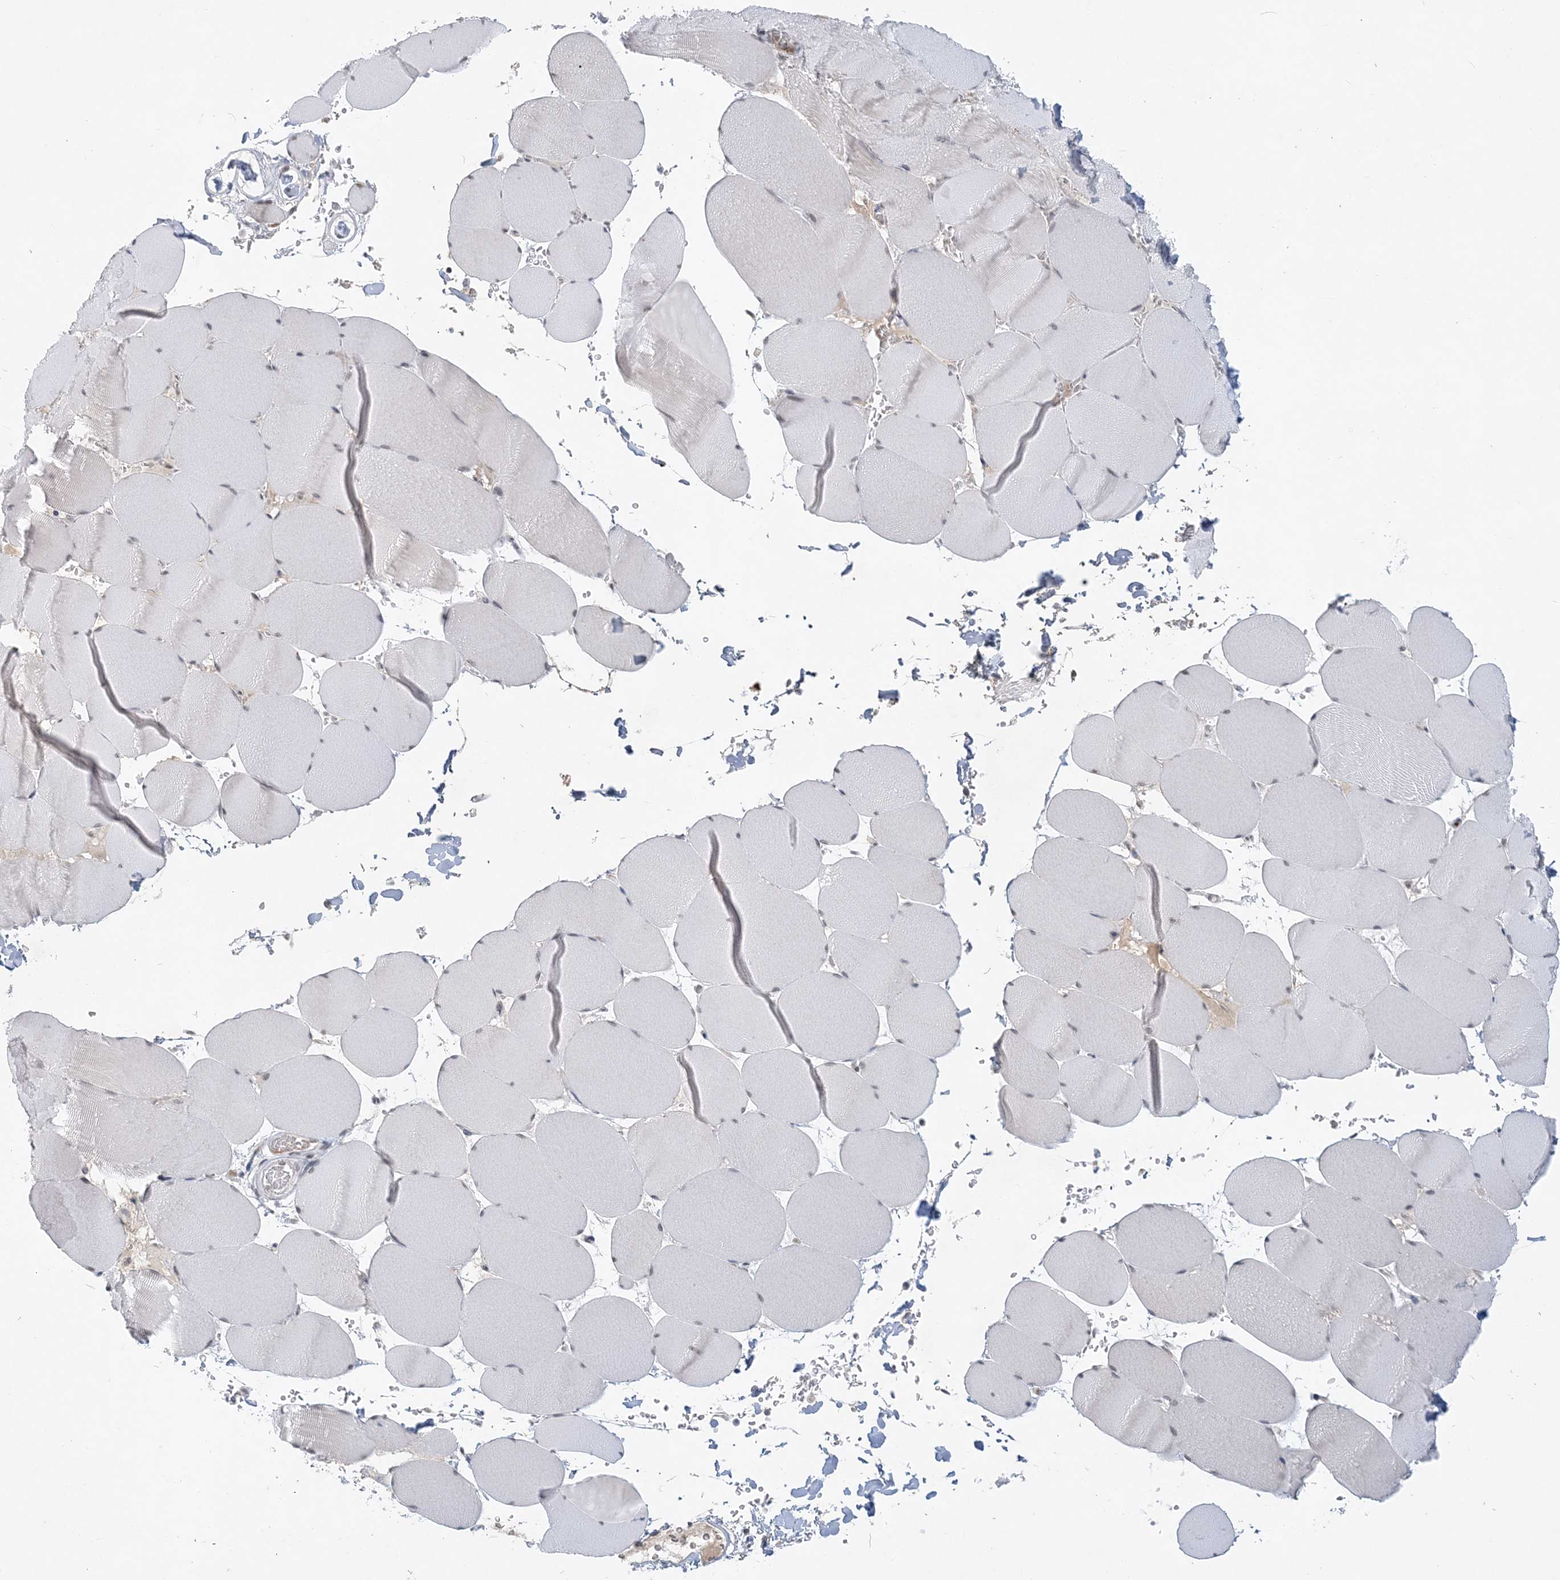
{"staining": {"intensity": "negative", "quantity": "none", "location": "none"}, "tissue": "skeletal muscle", "cell_type": "Myocytes", "image_type": "normal", "snomed": [{"axis": "morphology", "description": "Normal tissue, NOS"}, {"axis": "topography", "description": "Skeletal muscle"}, {"axis": "topography", "description": "Head-Neck"}], "caption": "Image shows no significant protein expression in myocytes of unremarkable skeletal muscle. Nuclei are stained in blue.", "gene": "KMT2D", "patient": {"sex": "male", "age": 66}}